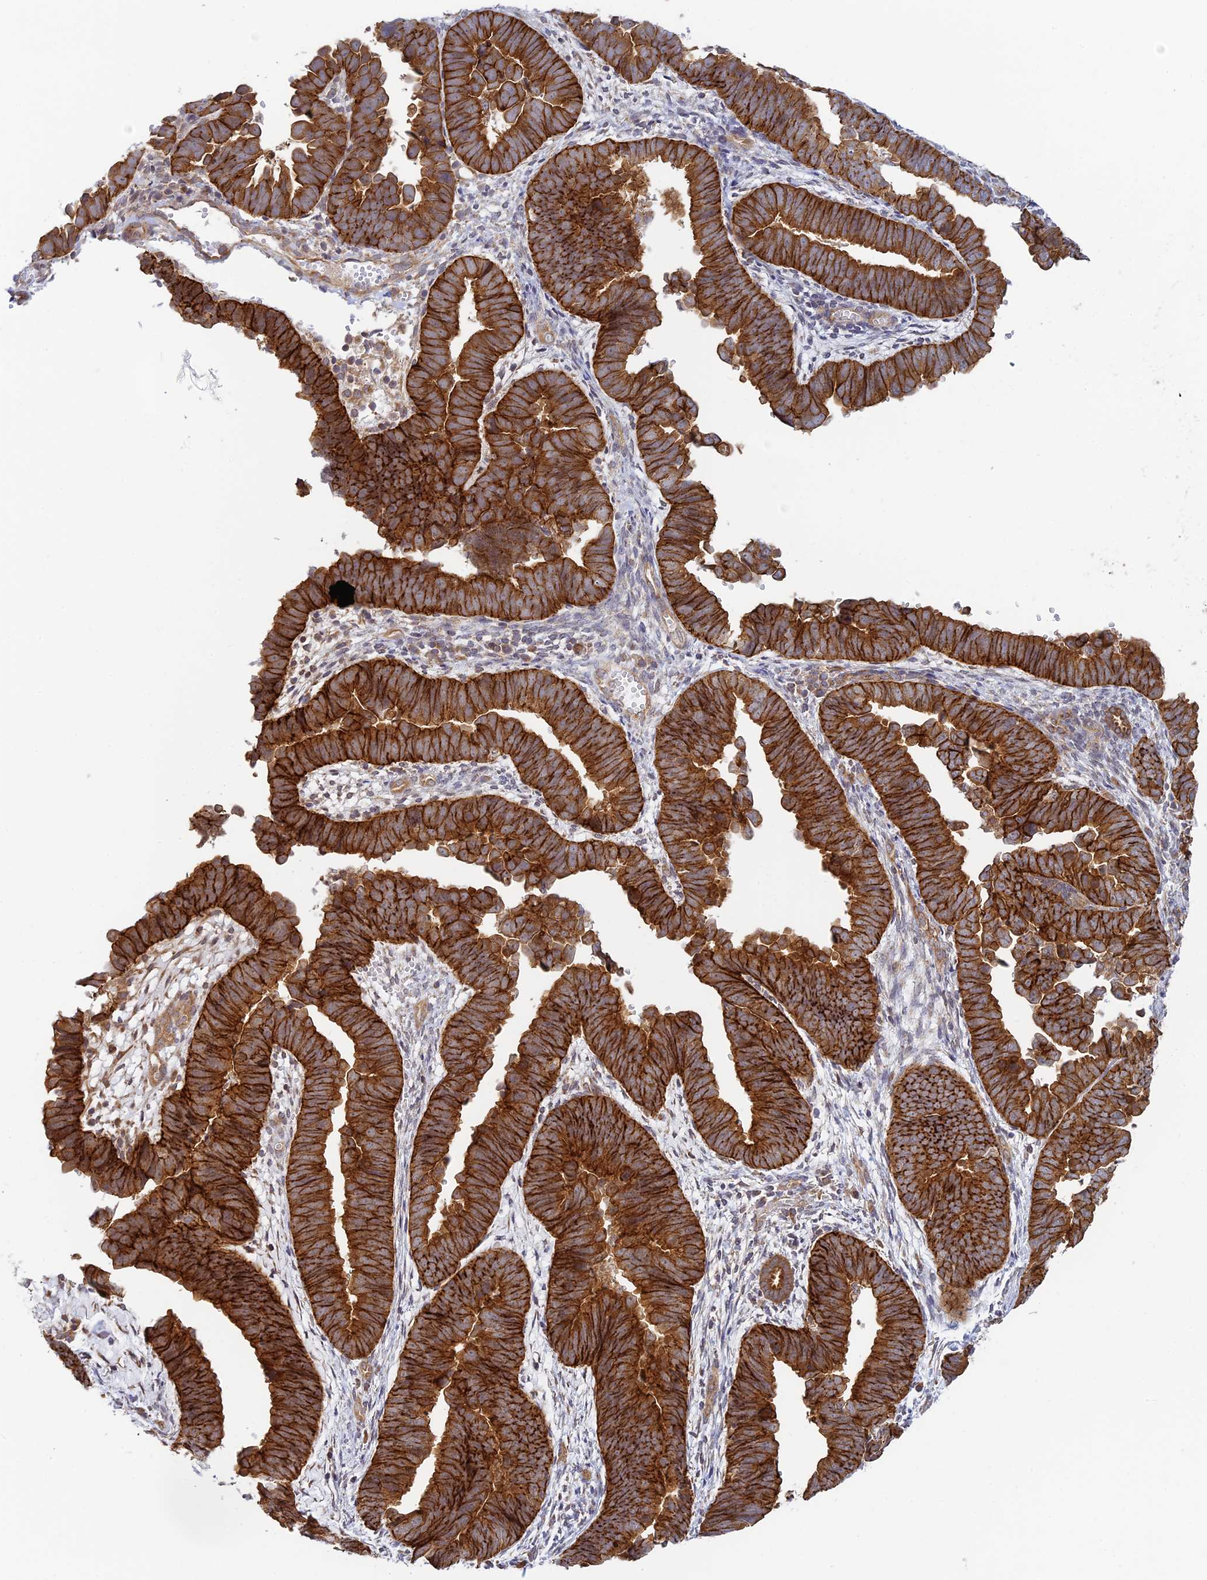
{"staining": {"intensity": "strong", "quantity": ">75%", "location": "cytoplasmic/membranous"}, "tissue": "endometrial cancer", "cell_type": "Tumor cells", "image_type": "cancer", "snomed": [{"axis": "morphology", "description": "Adenocarcinoma, NOS"}, {"axis": "topography", "description": "Endometrium"}], "caption": "Immunohistochemical staining of endometrial adenocarcinoma reveals strong cytoplasmic/membranous protein staining in approximately >75% of tumor cells. The staining was performed using DAB to visualize the protein expression in brown, while the nuclei were stained in blue with hematoxylin (Magnification: 20x).", "gene": "HOOK2", "patient": {"sex": "female", "age": 75}}